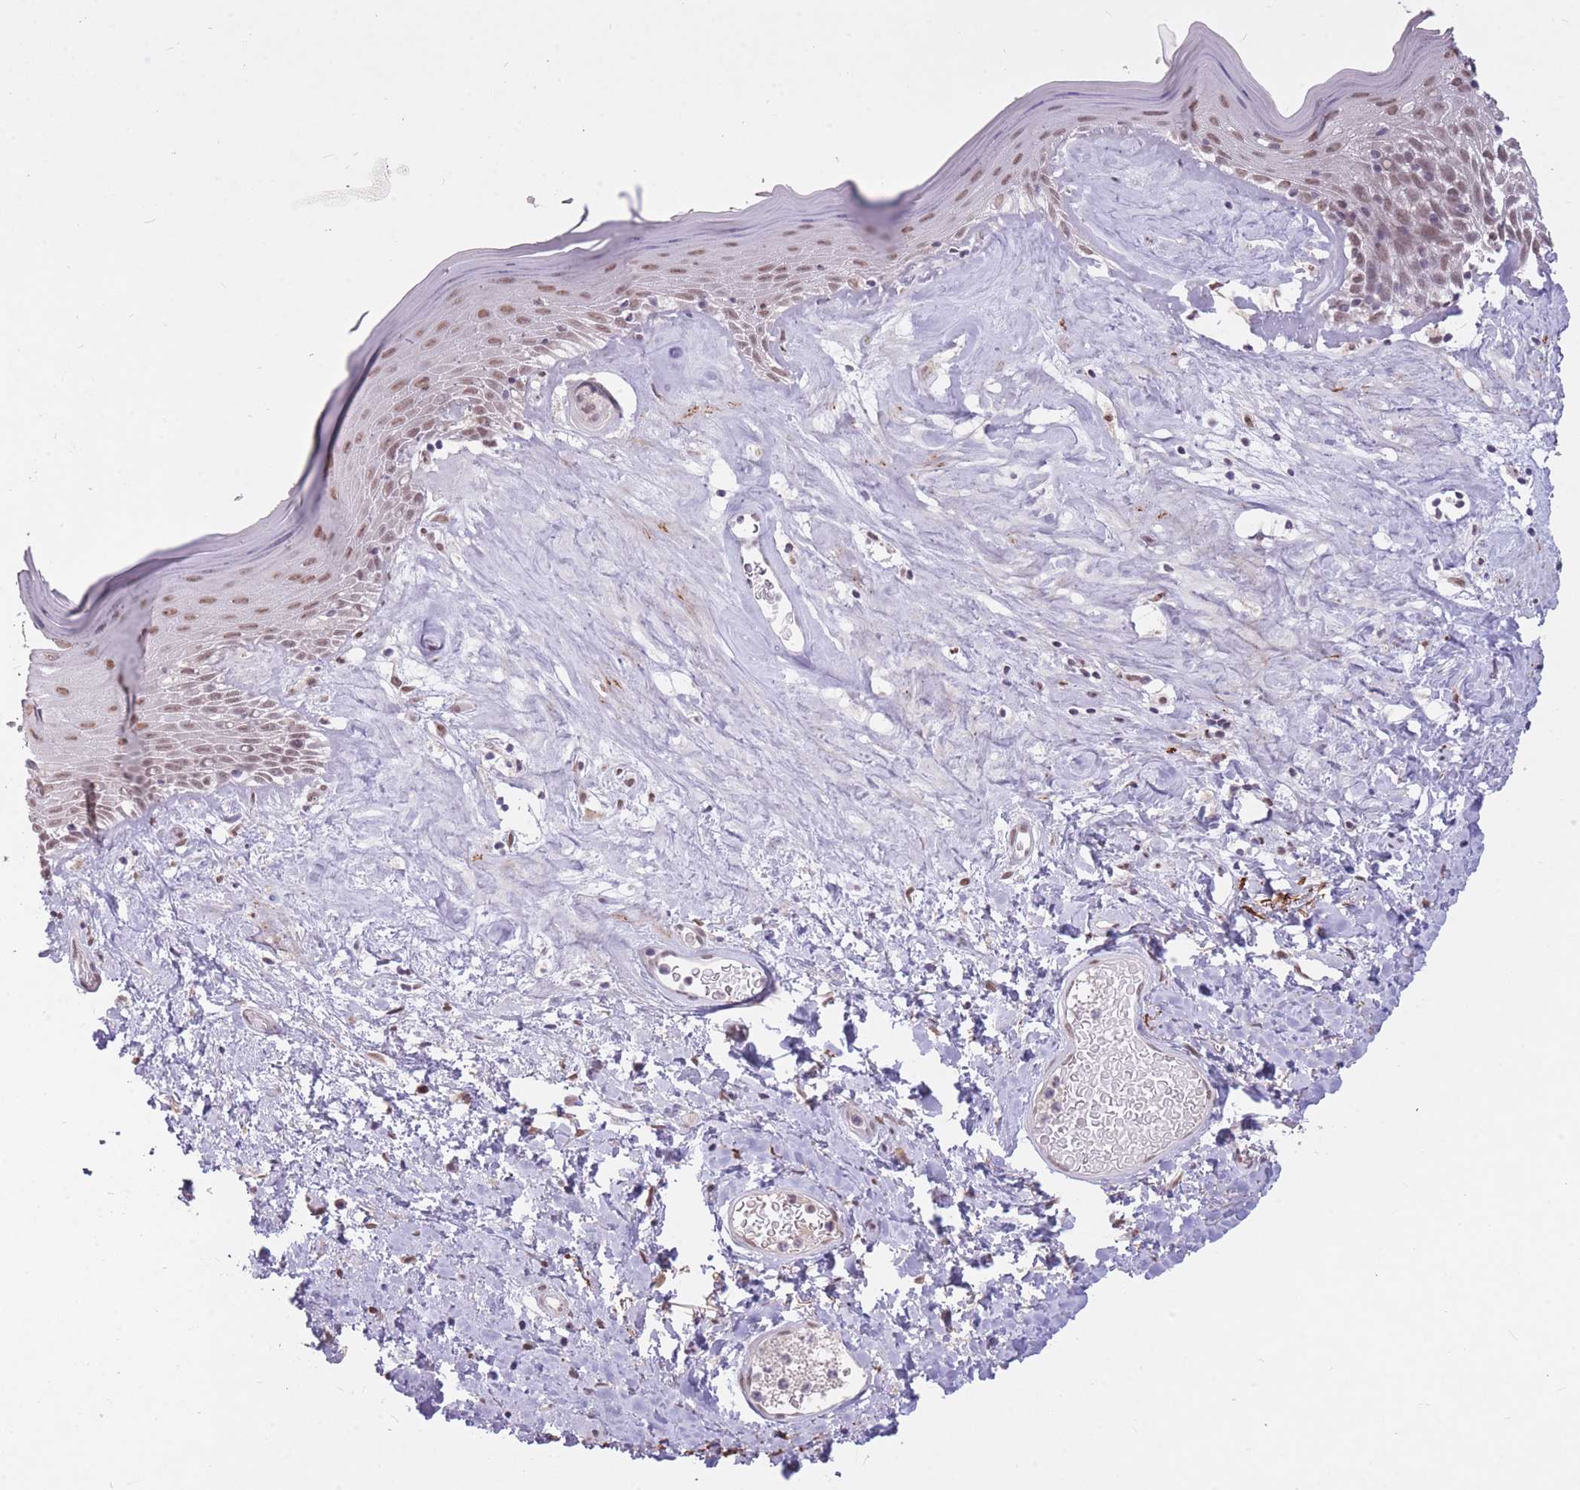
{"staining": {"intensity": "moderate", "quantity": ">75%", "location": "nuclear"}, "tissue": "skin", "cell_type": "Epidermal cells", "image_type": "normal", "snomed": [{"axis": "morphology", "description": "Normal tissue, NOS"}, {"axis": "morphology", "description": "Inflammation, NOS"}, {"axis": "topography", "description": "Vulva"}], "caption": "Brown immunohistochemical staining in unremarkable skin shows moderate nuclear expression in about >75% of epidermal cells.", "gene": "HNRNPUL1", "patient": {"sex": "female", "age": 86}}